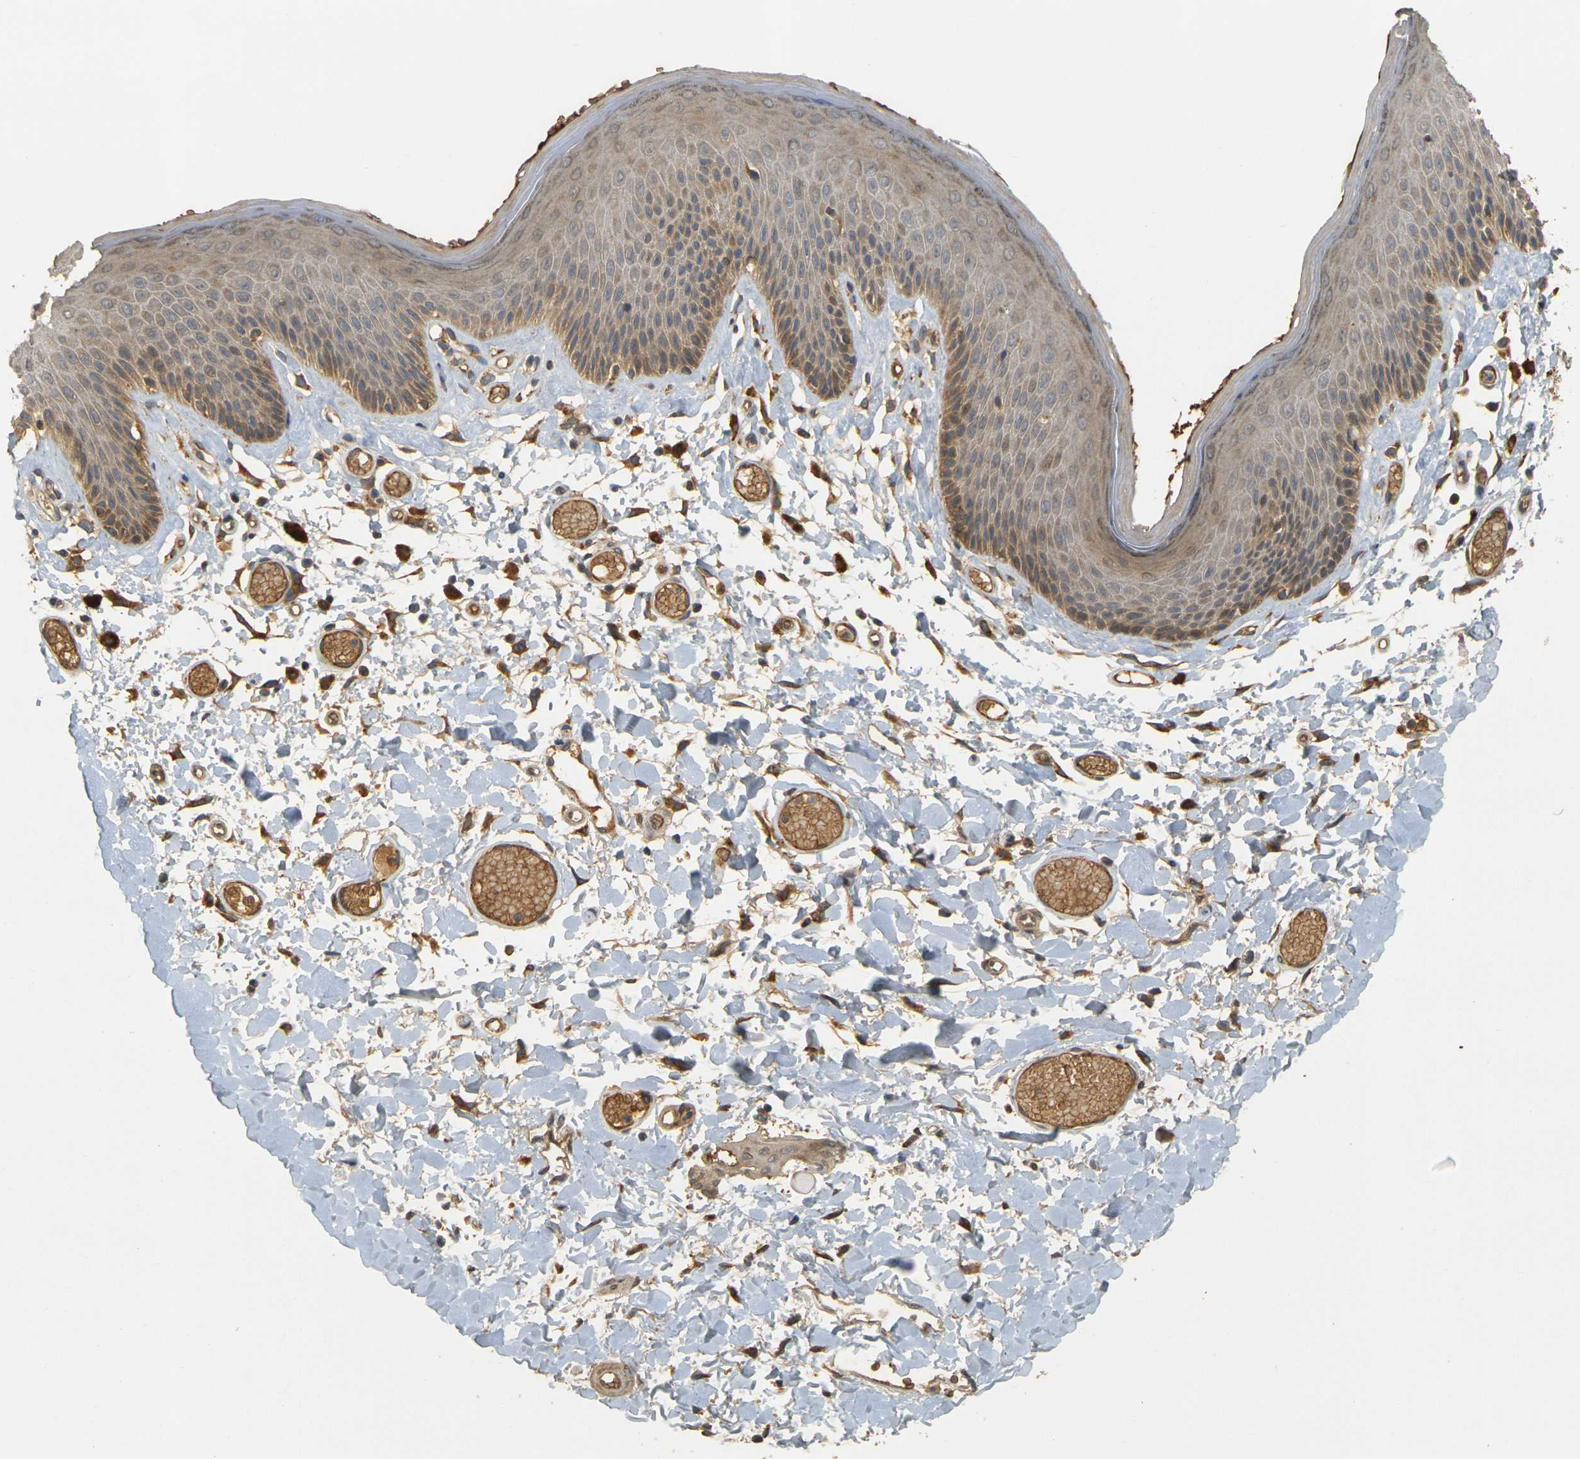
{"staining": {"intensity": "moderate", "quantity": ">75%", "location": "cytoplasmic/membranous"}, "tissue": "skin", "cell_type": "Epidermal cells", "image_type": "normal", "snomed": [{"axis": "morphology", "description": "Normal tissue, NOS"}, {"axis": "topography", "description": "Vulva"}], "caption": "Protein staining reveals moderate cytoplasmic/membranous expression in approximately >75% of epidermal cells in unremarkable skin.", "gene": "MEGF9", "patient": {"sex": "female", "age": 73}}